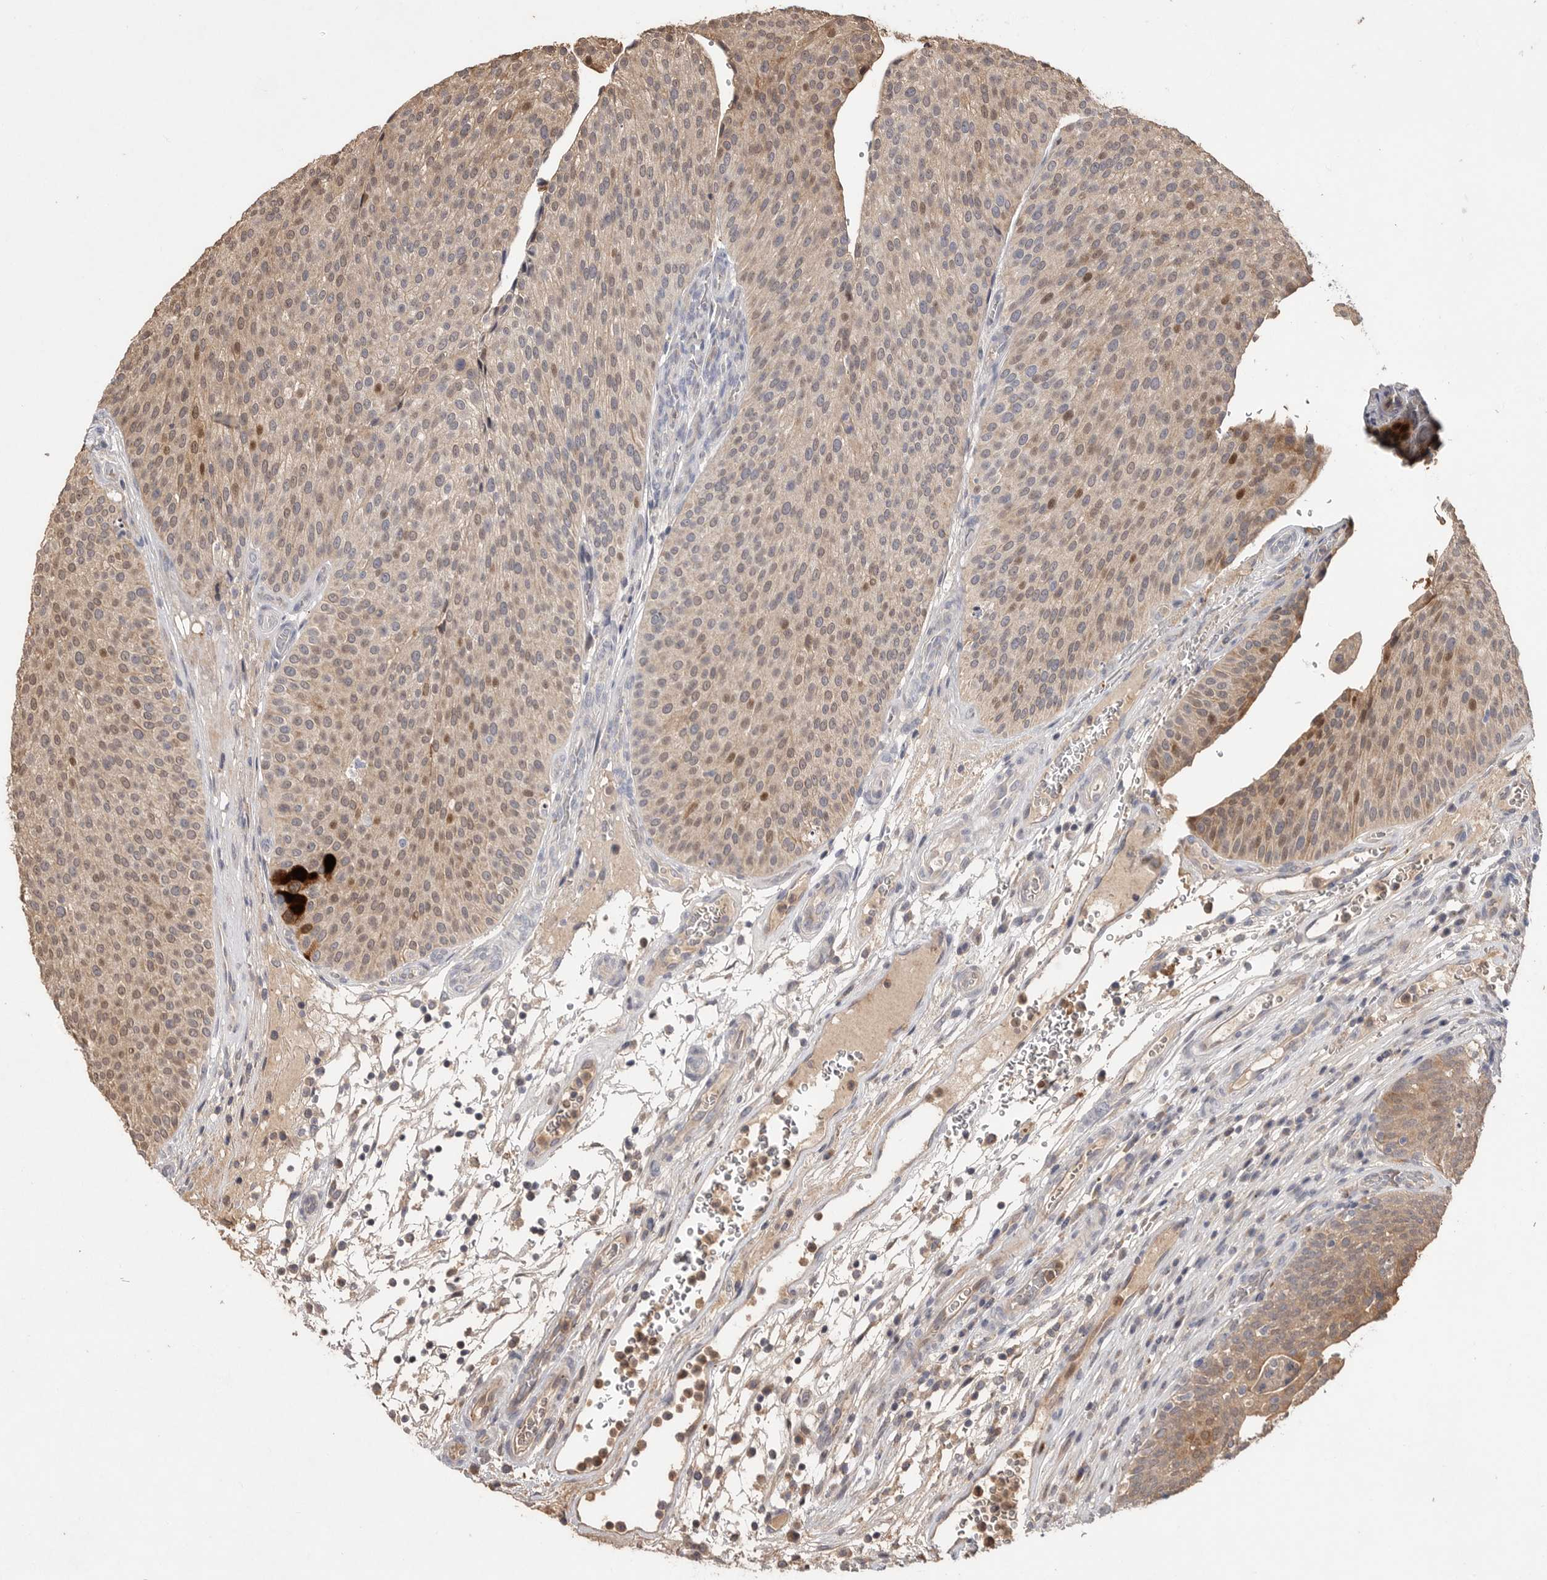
{"staining": {"intensity": "moderate", "quantity": ">75%", "location": "cytoplasmic/membranous,nuclear"}, "tissue": "urothelial cancer", "cell_type": "Tumor cells", "image_type": "cancer", "snomed": [{"axis": "morphology", "description": "Normal tissue, NOS"}, {"axis": "morphology", "description": "Urothelial carcinoma, Low grade"}, {"axis": "topography", "description": "Smooth muscle"}, {"axis": "topography", "description": "Urinary bladder"}], "caption": "Immunohistochemistry (IHC) of human urothelial cancer exhibits medium levels of moderate cytoplasmic/membranous and nuclear positivity in approximately >75% of tumor cells.", "gene": "VN1R4", "patient": {"sex": "male", "age": 60}}